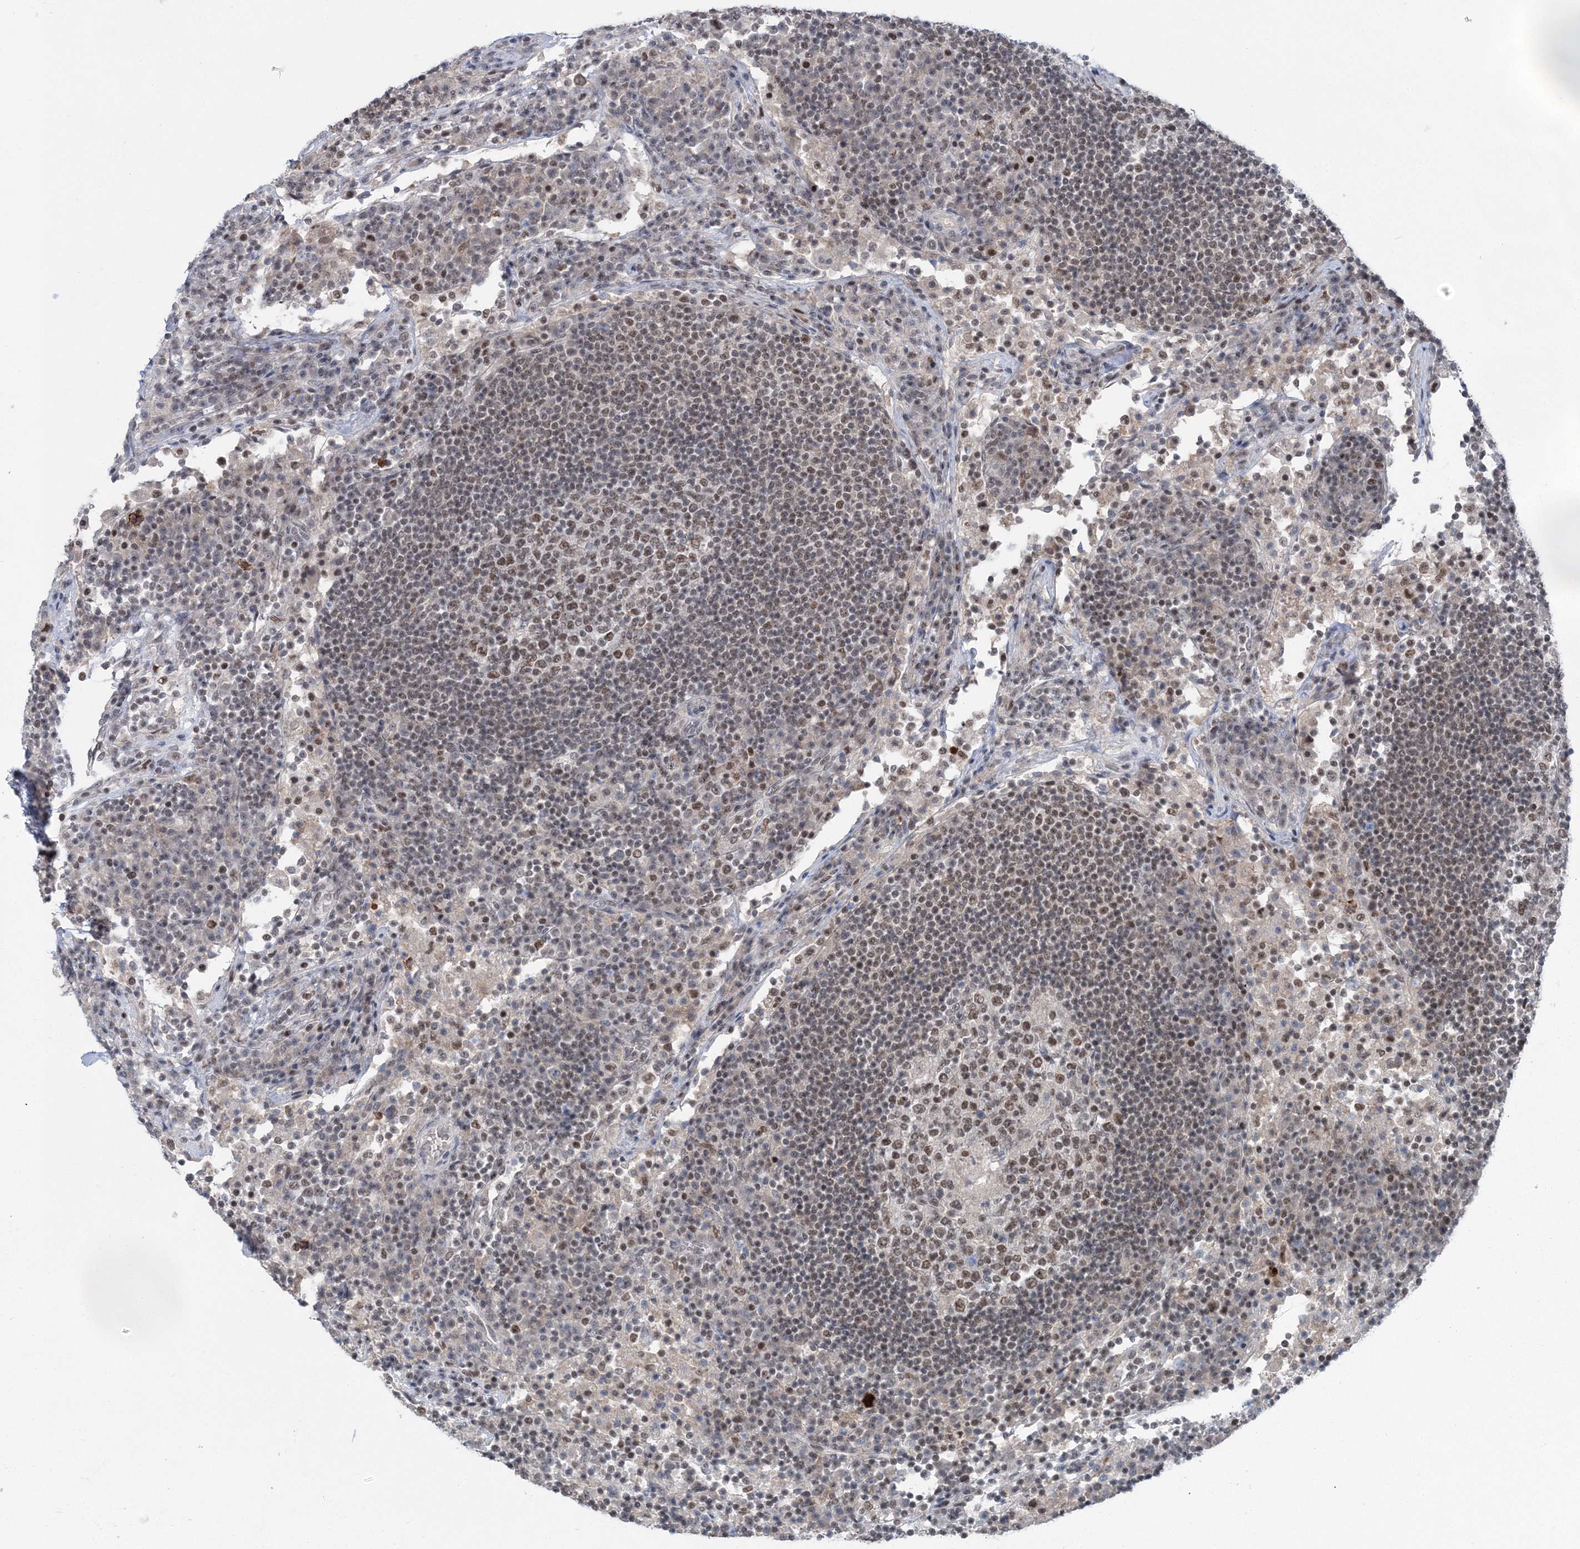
{"staining": {"intensity": "moderate", "quantity": ">75%", "location": "nuclear"}, "tissue": "lymph node", "cell_type": "Germinal center cells", "image_type": "normal", "snomed": [{"axis": "morphology", "description": "Normal tissue, NOS"}, {"axis": "topography", "description": "Lymph node"}], "caption": "IHC photomicrograph of benign lymph node: human lymph node stained using immunohistochemistry (IHC) demonstrates medium levels of moderate protein expression localized specifically in the nuclear of germinal center cells, appearing as a nuclear brown color.", "gene": "PDS5A", "patient": {"sex": "female", "age": 53}}